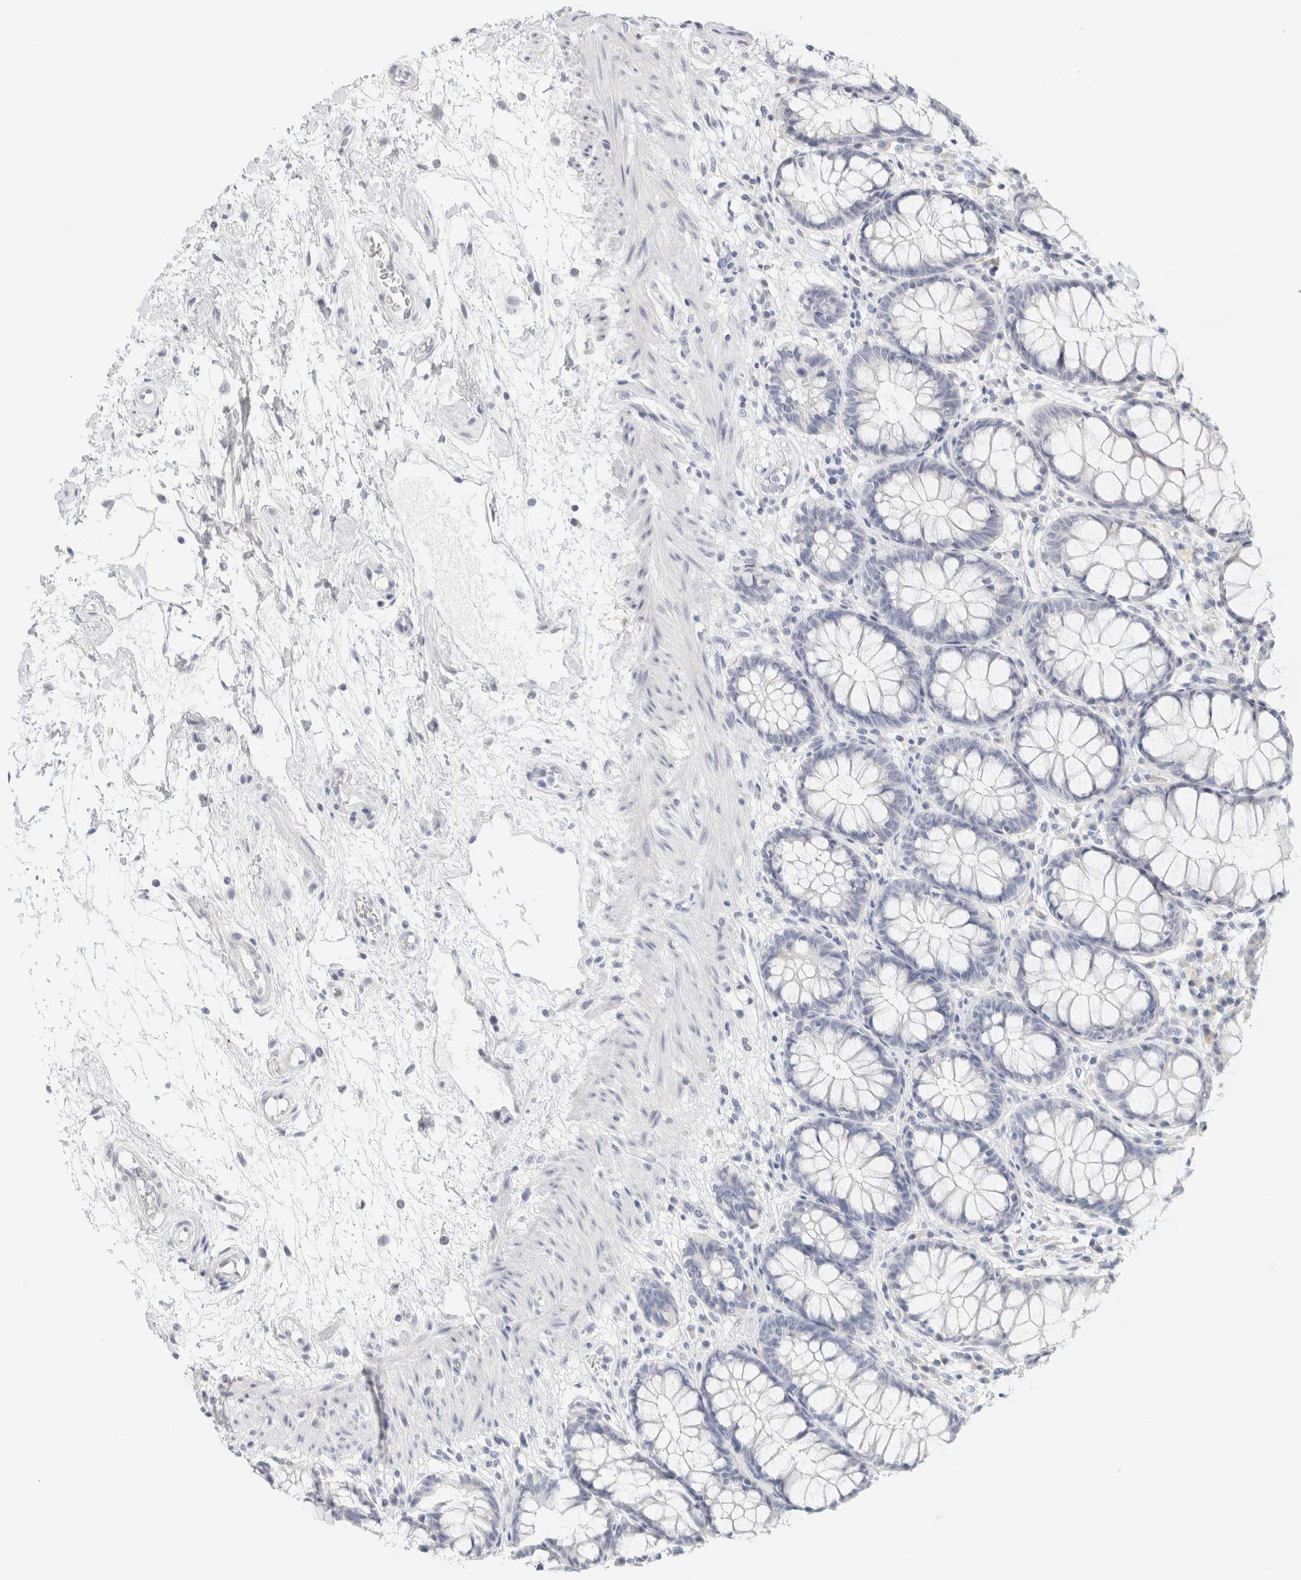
{"staining": {"intensity": "negative", "quantity": "none", "location": "none"}, "tissue": "rectum", "cell_type": "Glandular cells", "image_type": "normal", "snomed": [{"axis": "morphology", "description": "Normal tissue, NOS"}, {"axis": "topography", "description": "Rectum"}], "caption": "Glandular cells are negative for protein expression in benign human rectum. (DAB (3,3'-diaminobenzidine) immunohistochemistry (IHC) with hematoxylin counter stain).", "gene": "NEFM", "patient": {"sex": "male", "age": 64}}